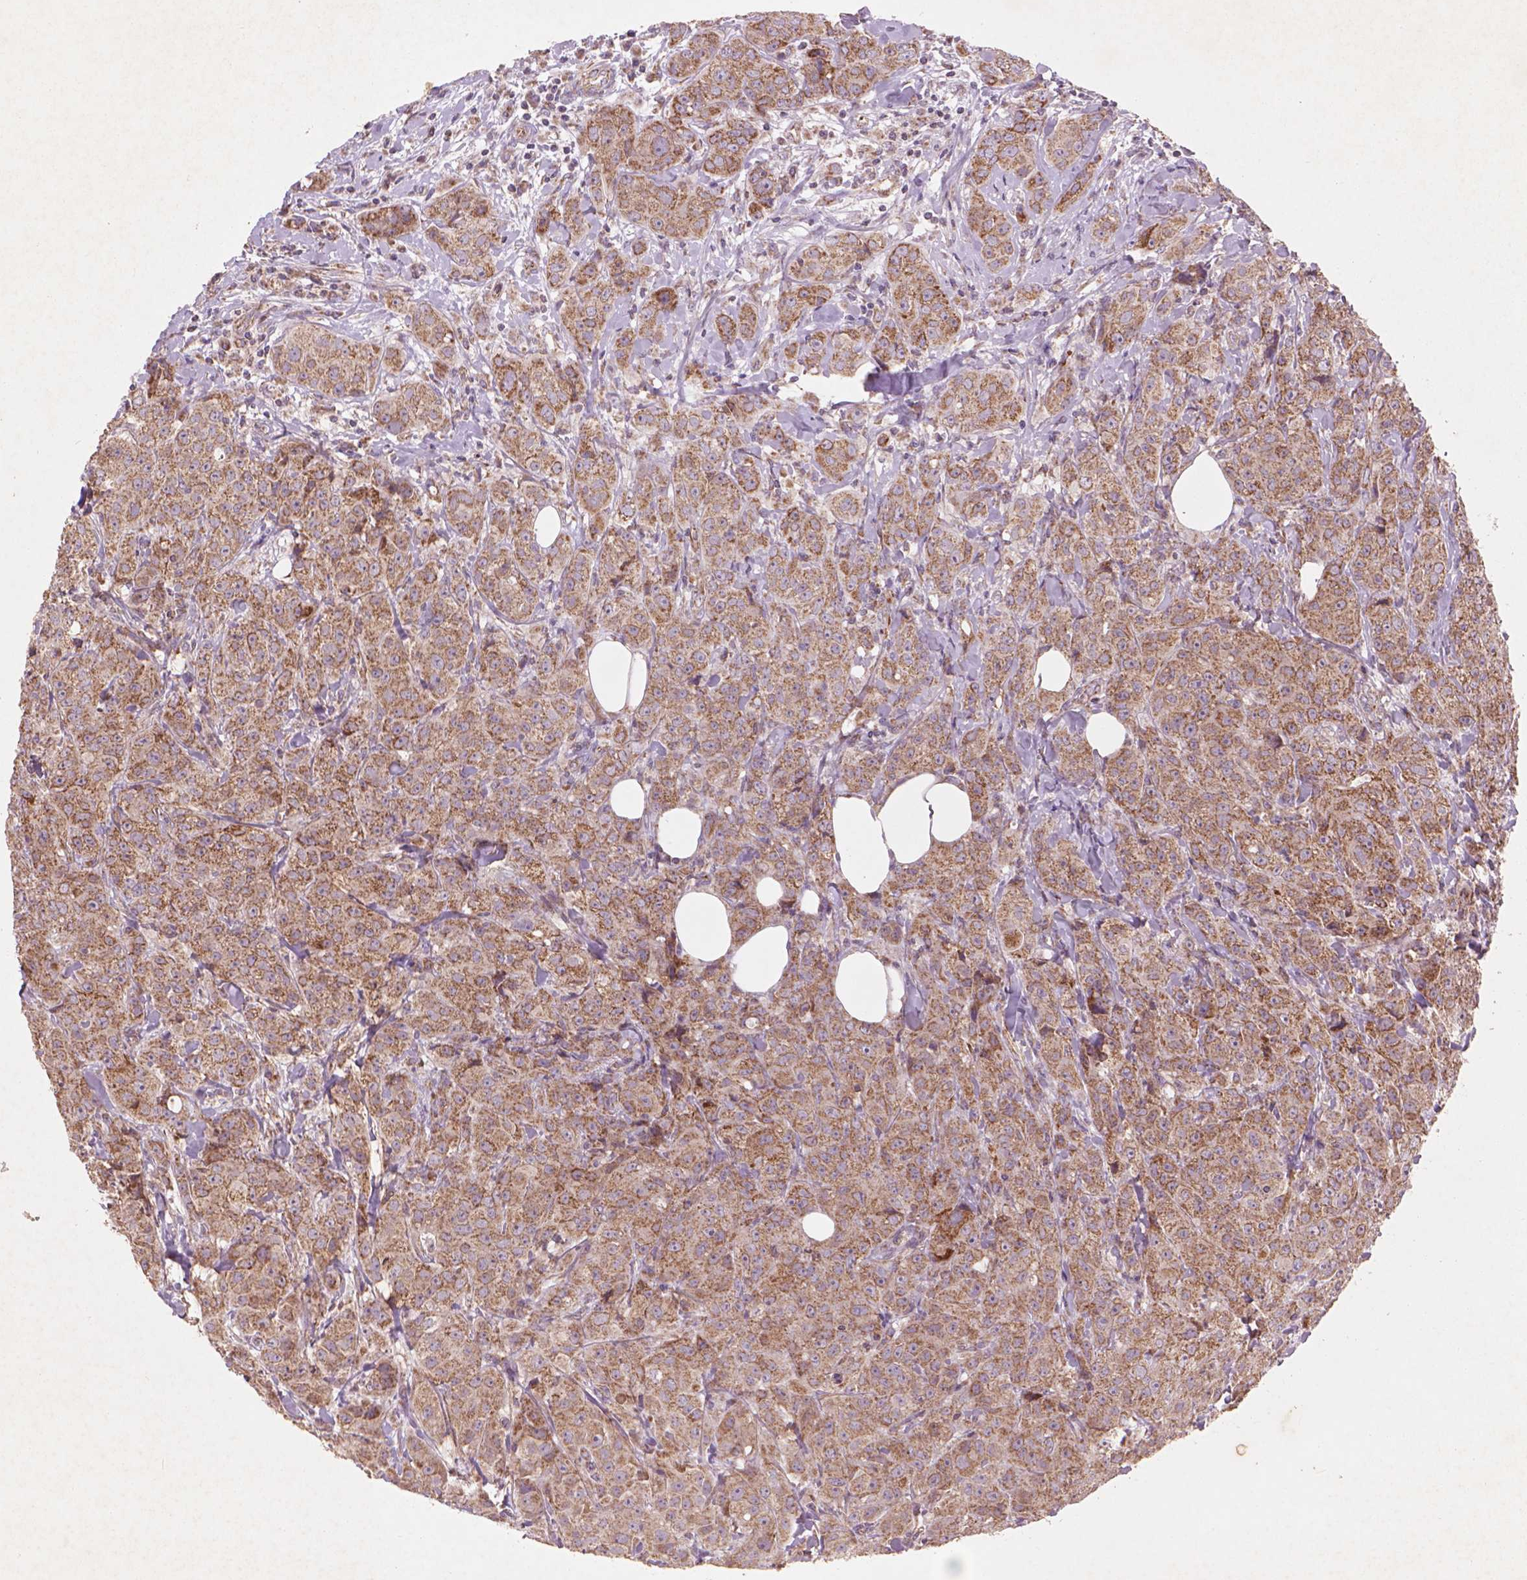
{"staining": {"intensity": "moderate", "quantity": ">75%", "location": "cytoplasmic/membranous"}, "tissue": "breast cancer", "cell_type": "Tumor cells", "image_type": "cancer", "snomed": [{"axis": "morphology", "description": "Duct carcinoma"}, {"axis": "topography", "description": "Breast"}], "caption": "Immunohistochemistry (DAB) staining of invasive ductal carcinoma (breast) shows moderate cytoplasmic/membranous protein expression in approximately >75% of tumor cells.", "gene": "NLRX1", "patient": {"sex": "female", "age": 43}}